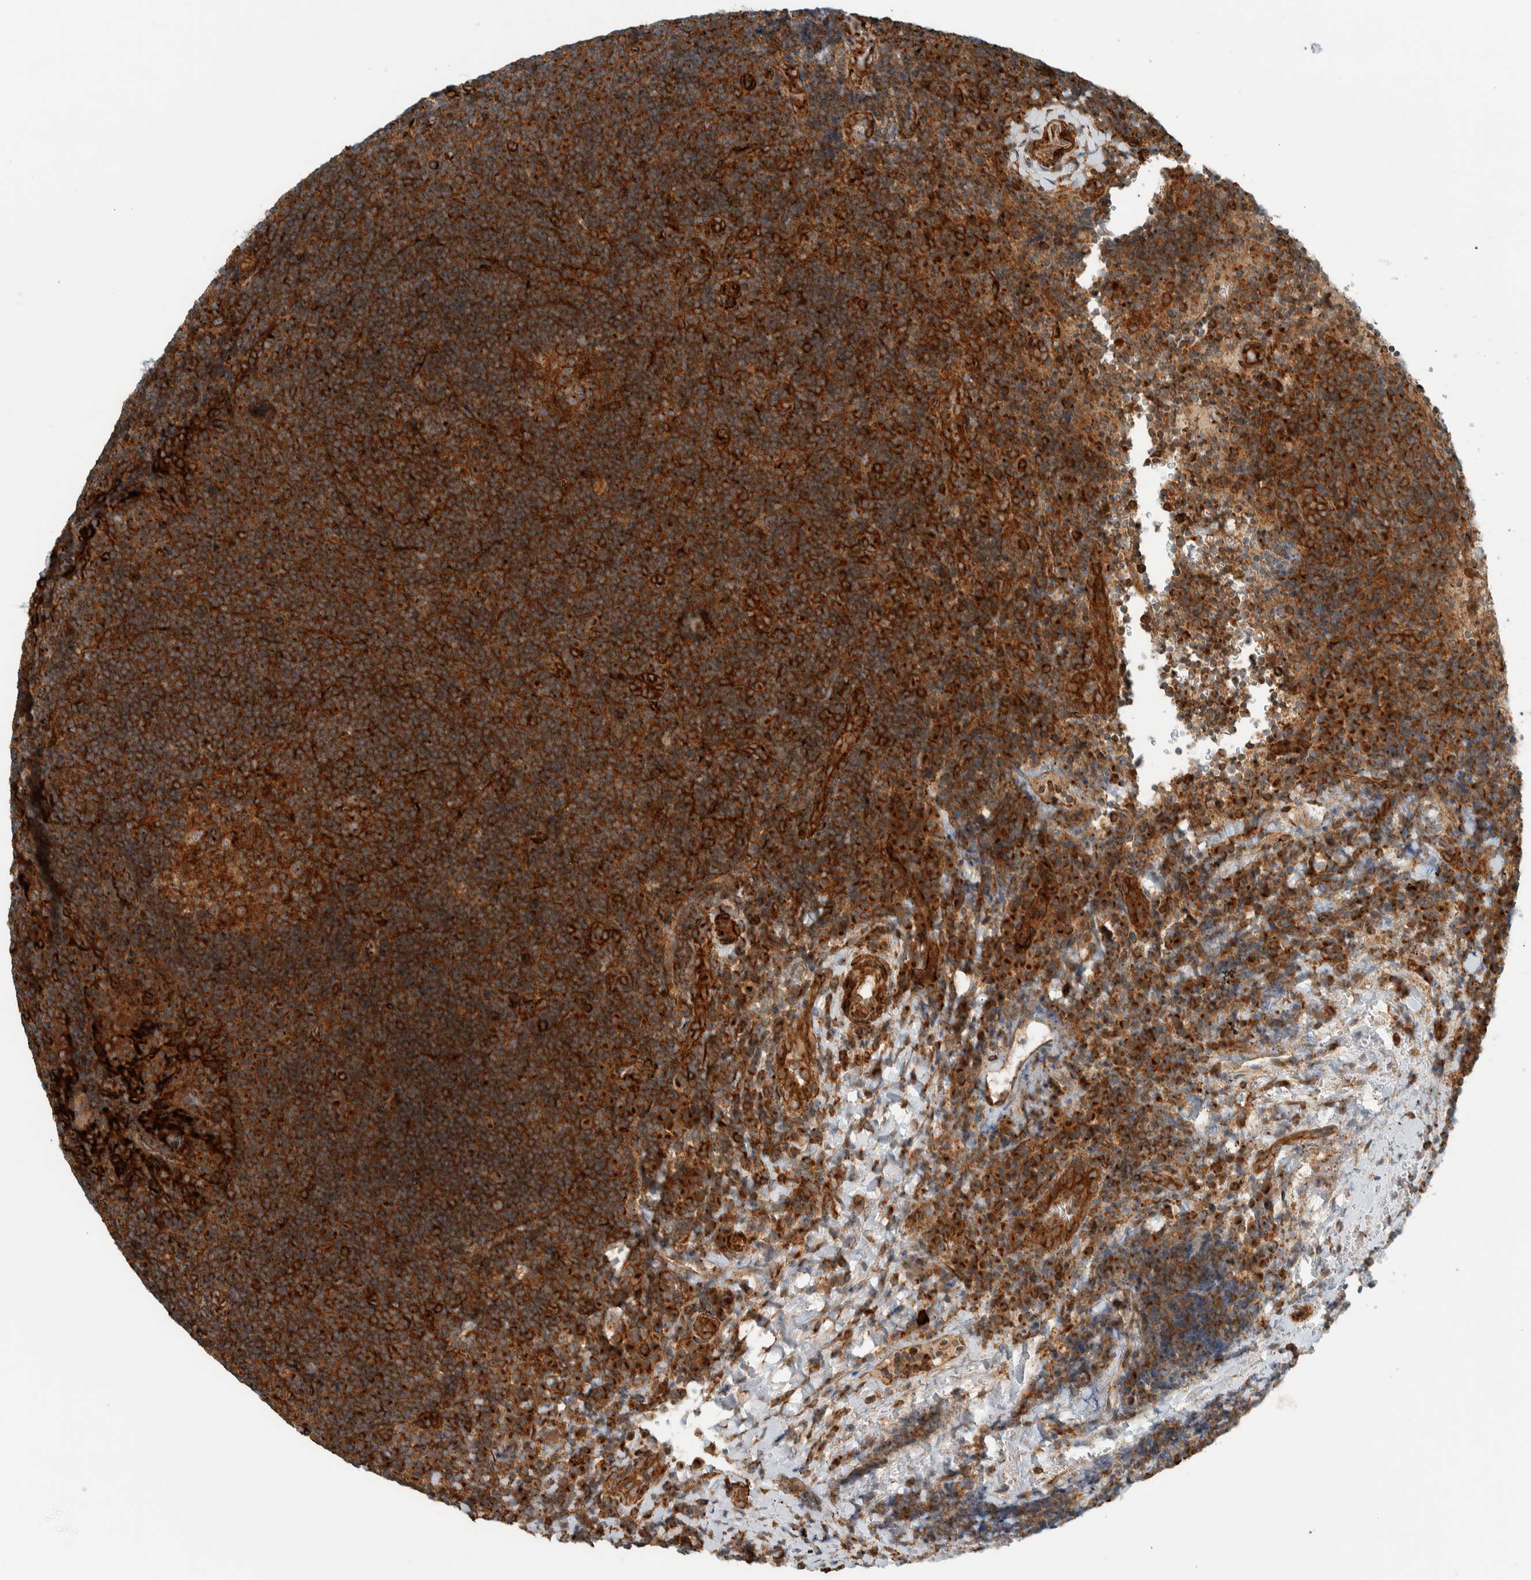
{"staining": {"intensity": "strong", "quantity": ">75%", "location": "cytoplasmic/membranous"}, "tissue": "lymphoma", "cell_type": "Tumor cells", "image_type": "cancer", "snomed": [{"axis": "morphology", "description": "Malignant lymphoma, non-Hodgkin's type, High grade"}, {"axis": "topography", "description": "Tonsil"}], "caption": "Immunohistochemistry (IHC) of lymphoma displays high levels of strong cytoplasmic/membranous positivity in about >75% of tumor cells.", "gene": "EXOC7", "patient": {"sex": "female", "age": 36}}